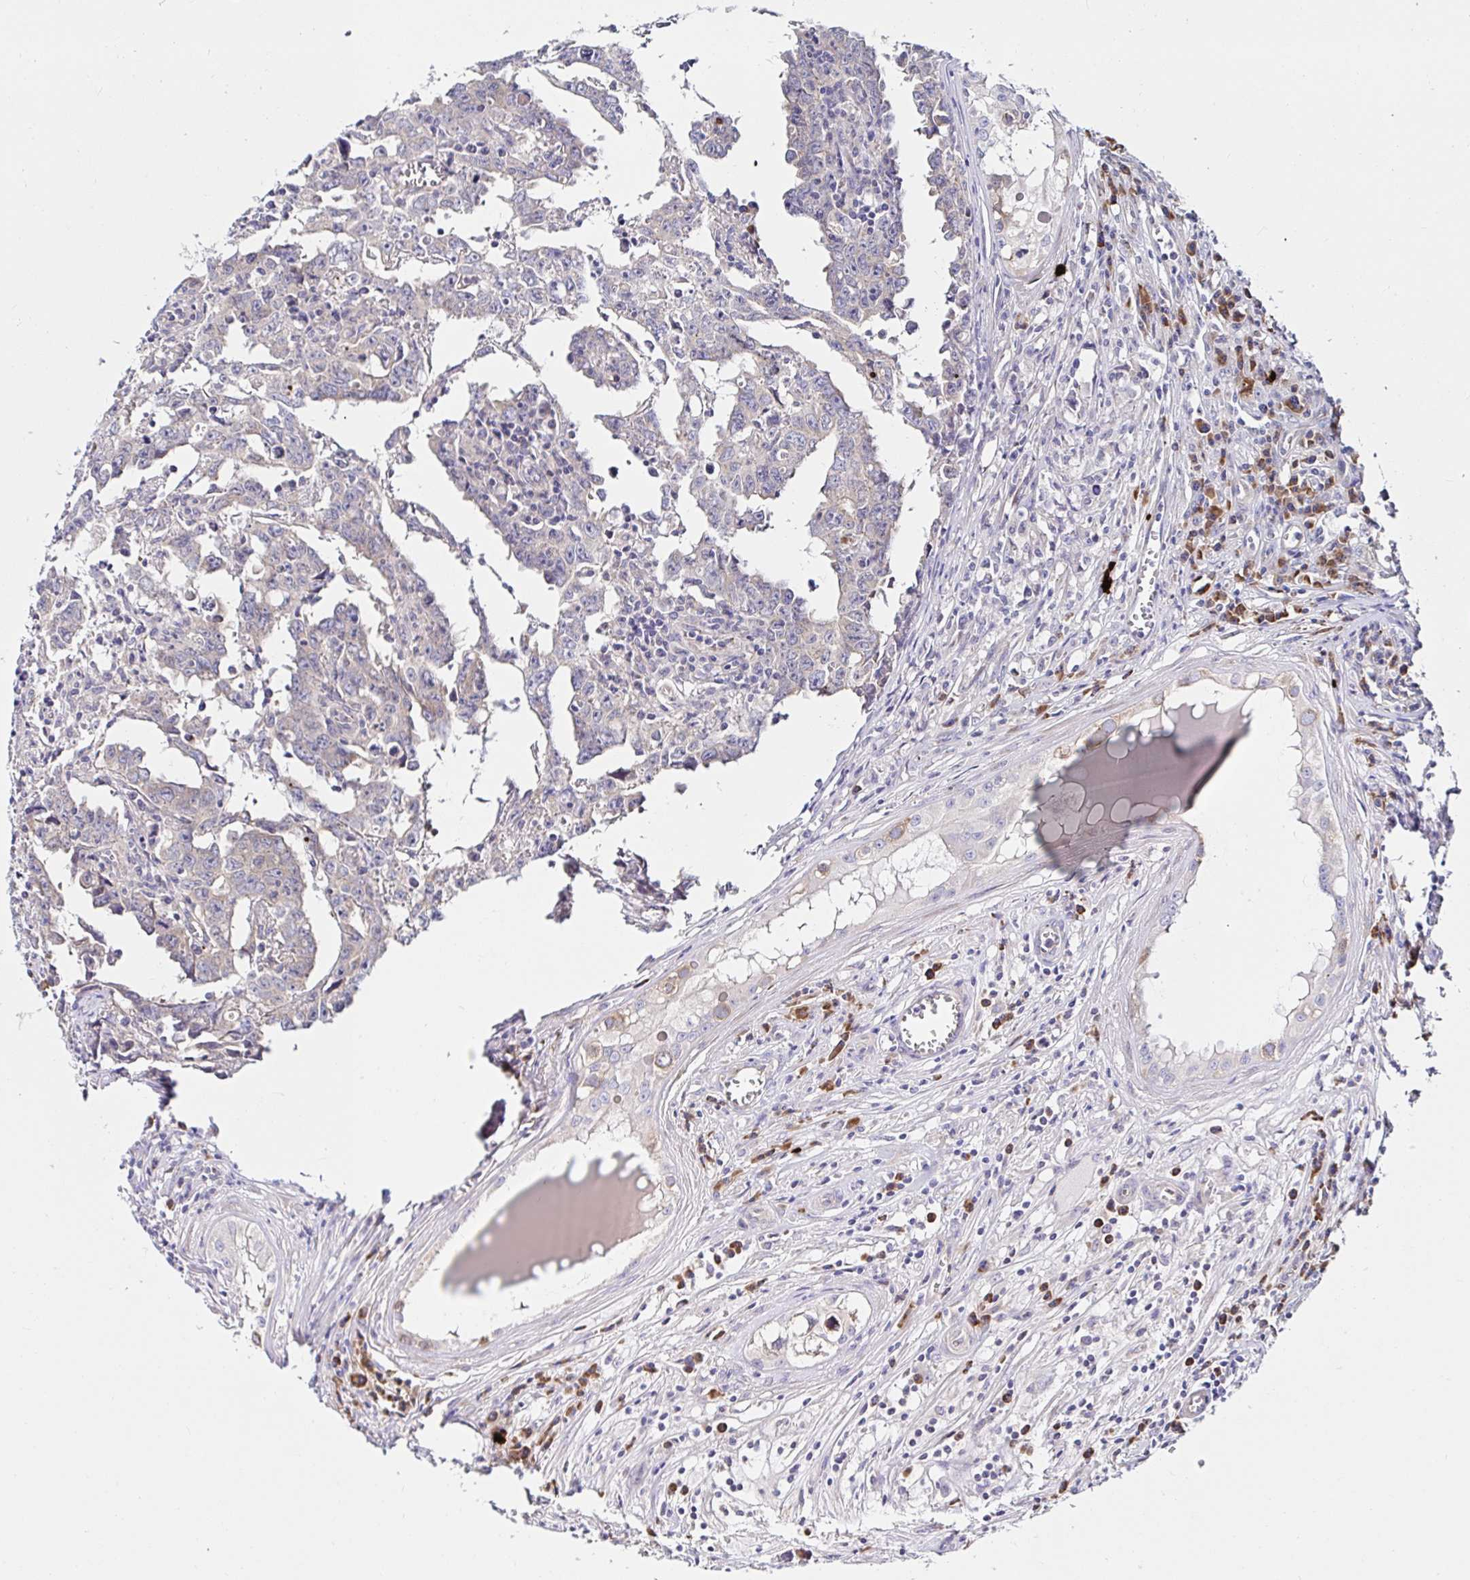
{"staining": {"intensity": "weak", "quantity": "<25%", "location": "cytoplasmic/membranous"}, "tissue": "testis cancer", "cell_type": "Tumor cells", "image_type": "cancer", "snomed": [{"axis": "morphology", "description": "Carcinoma, Embryonal, NOS"}, {"axis": "topography", "description": "Testis"}], "caption": "This histopathology image is of testis embryonal carcinoma stained with IHC to label a protein in brown with the nuclei are counter-stained blue. There is no expression in tumor cells.", "gene": "VSIG2", "patient": {"sex": "male", "age": 22}}